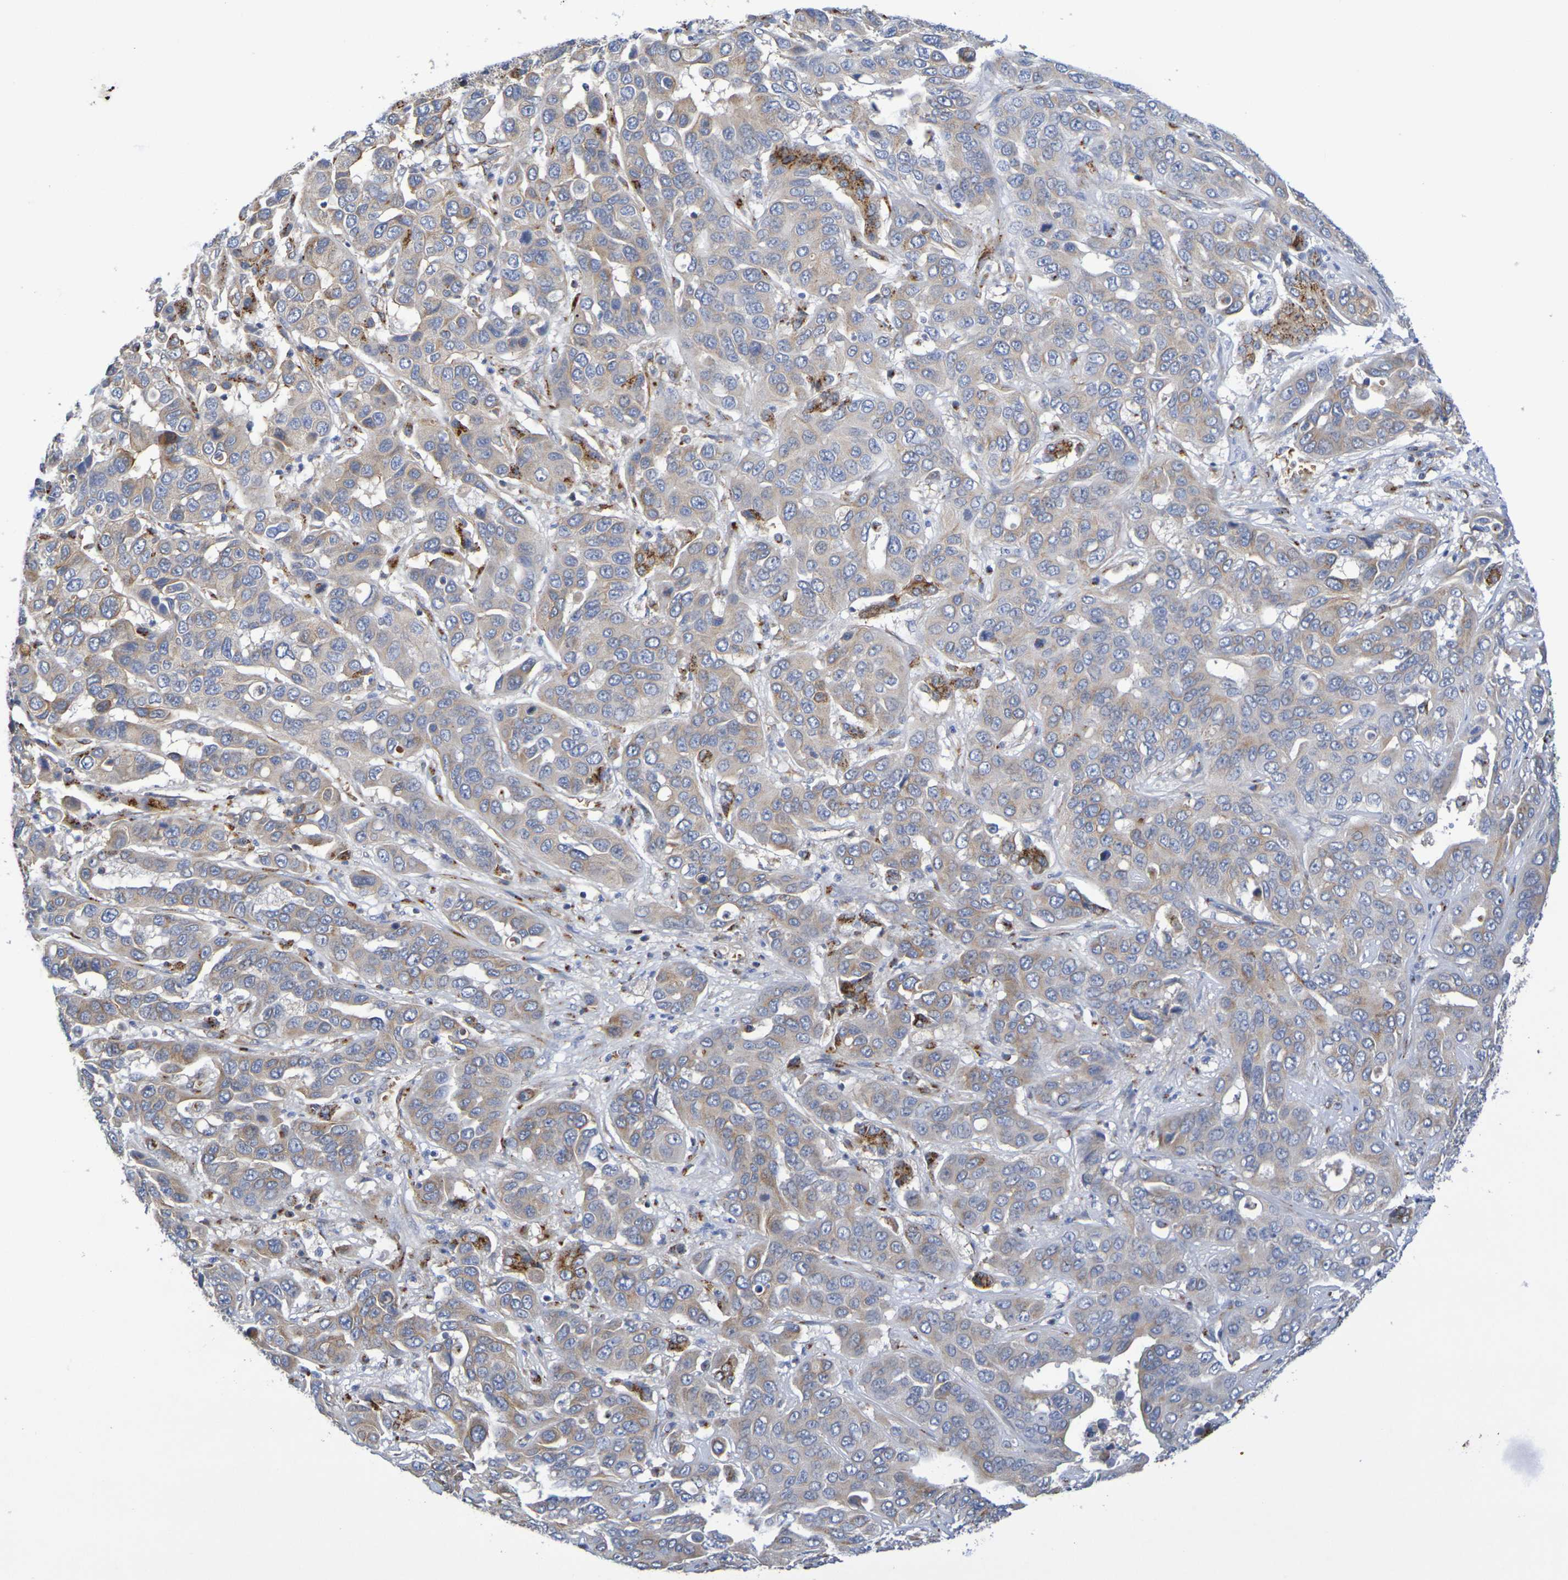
{"staining": {"intensity": "weak", "quantity": "<25%", "location": "cytoplasmic/membranous"}, "tissue": "liver cancer", "cell_type": "Tumor cells", "image_type": "cancer", "snomed": [{"axis": "morphology", "description": "Cholangiocarcinoma"}, {"axis": "topography", "description": "Liver"}], "caption": "Tumor cells show no significant protein staining in cholangiocarcinoma (liver).", "gene": "DCP2", "patient": {"sex": "female", "age": 52}}